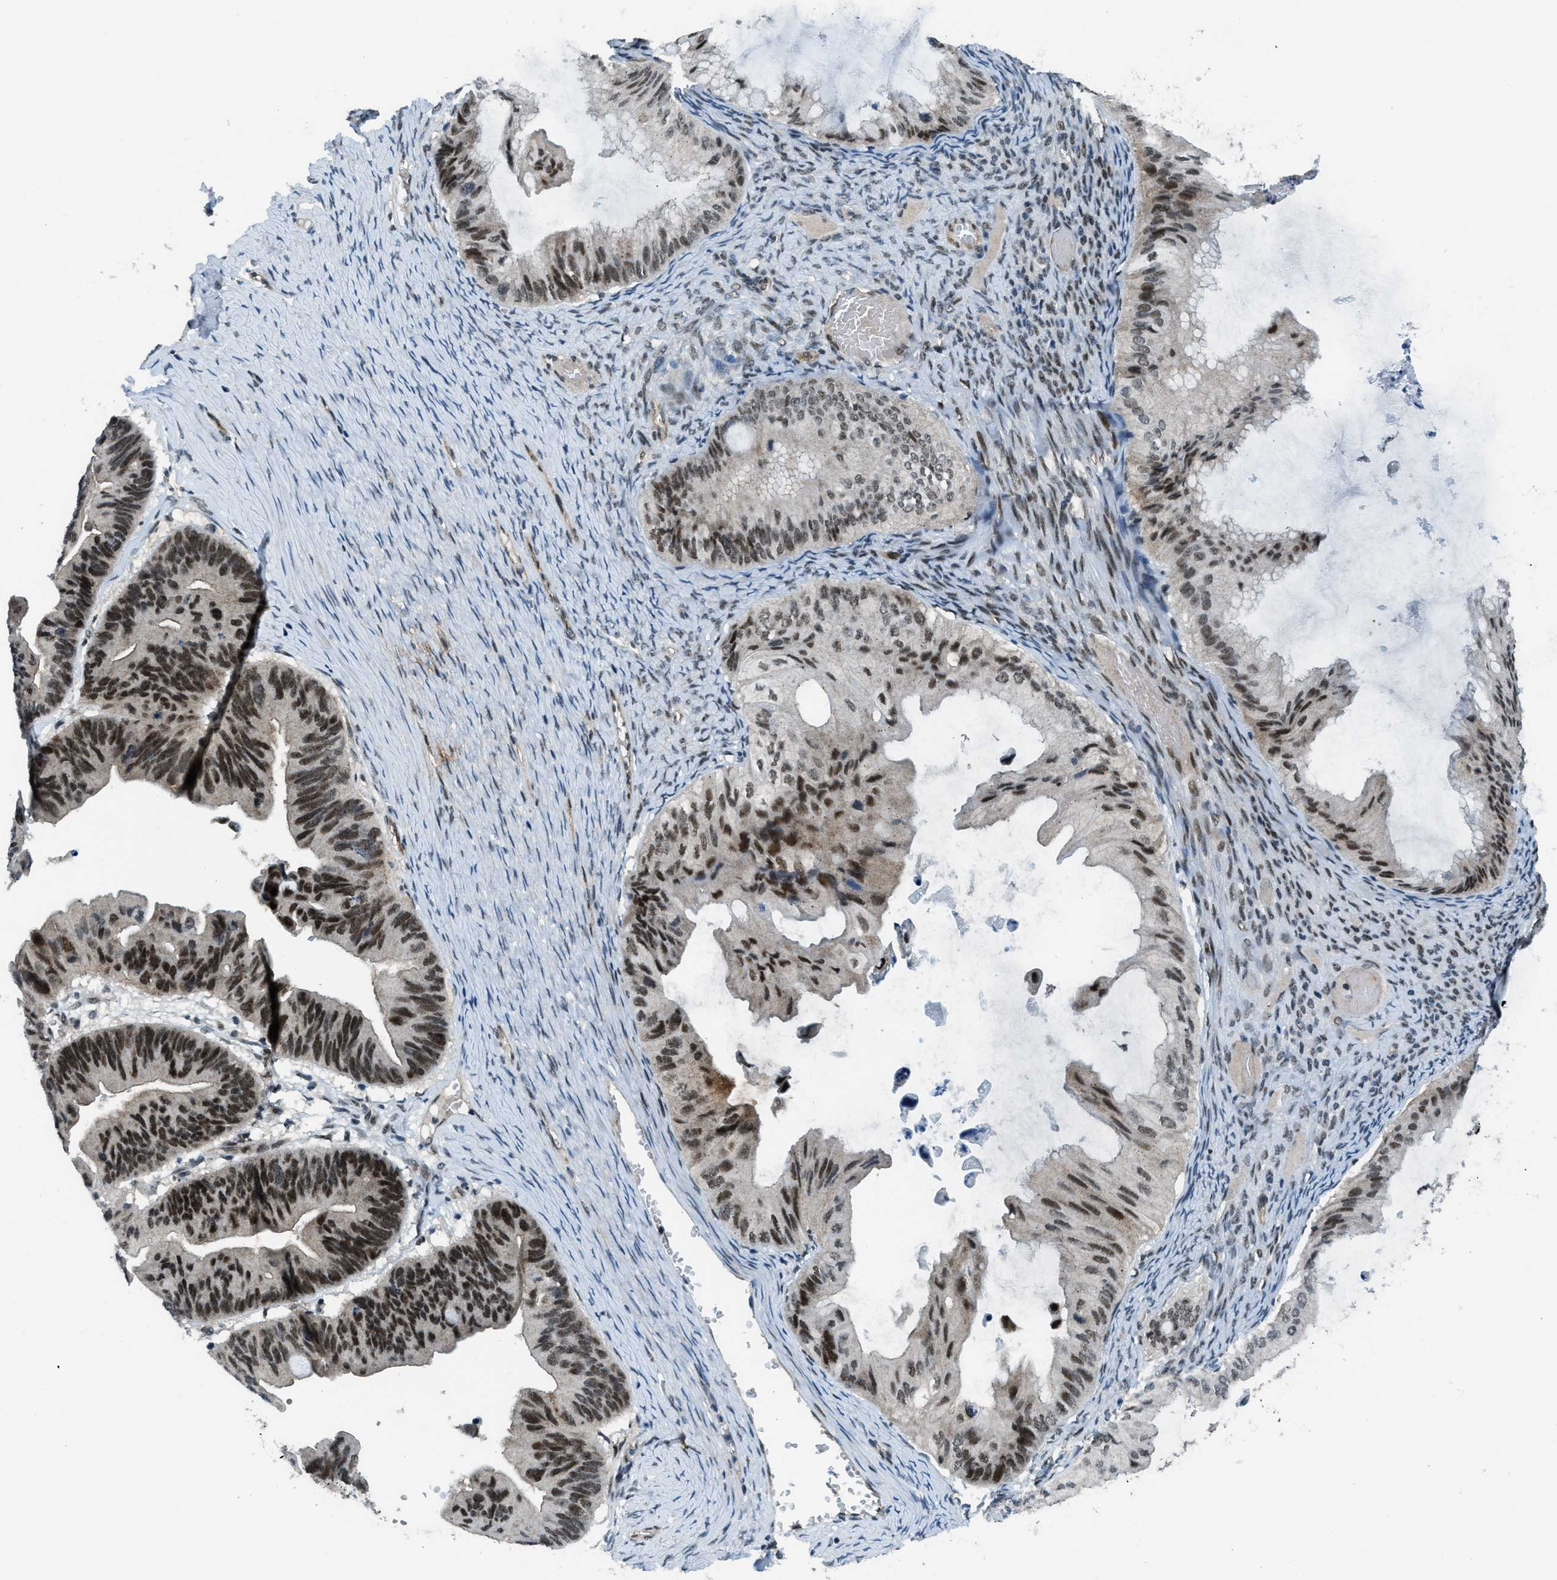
{"staining": {"intensity": "moderate", "quantity": ">75%", "location": "nuclear"}, "tissue": "ovarian cancer", "cell_type": "Tumor cells", "image_type": "cancer", "snomed": [{"axis": "morphology", "description": "Cystadenocarcinoma, mucinous, NOS"}, {"axis": "topography", "description": "Ovary"}], "caption": "The histopathology image displays staining of ovarian mucinous cystadenocarcinoma, revealing moderate nuclear protein staining (brown color) within tumor cells.", "gene": "KLF6", "patient": {"sex": "female", "age": 61}}